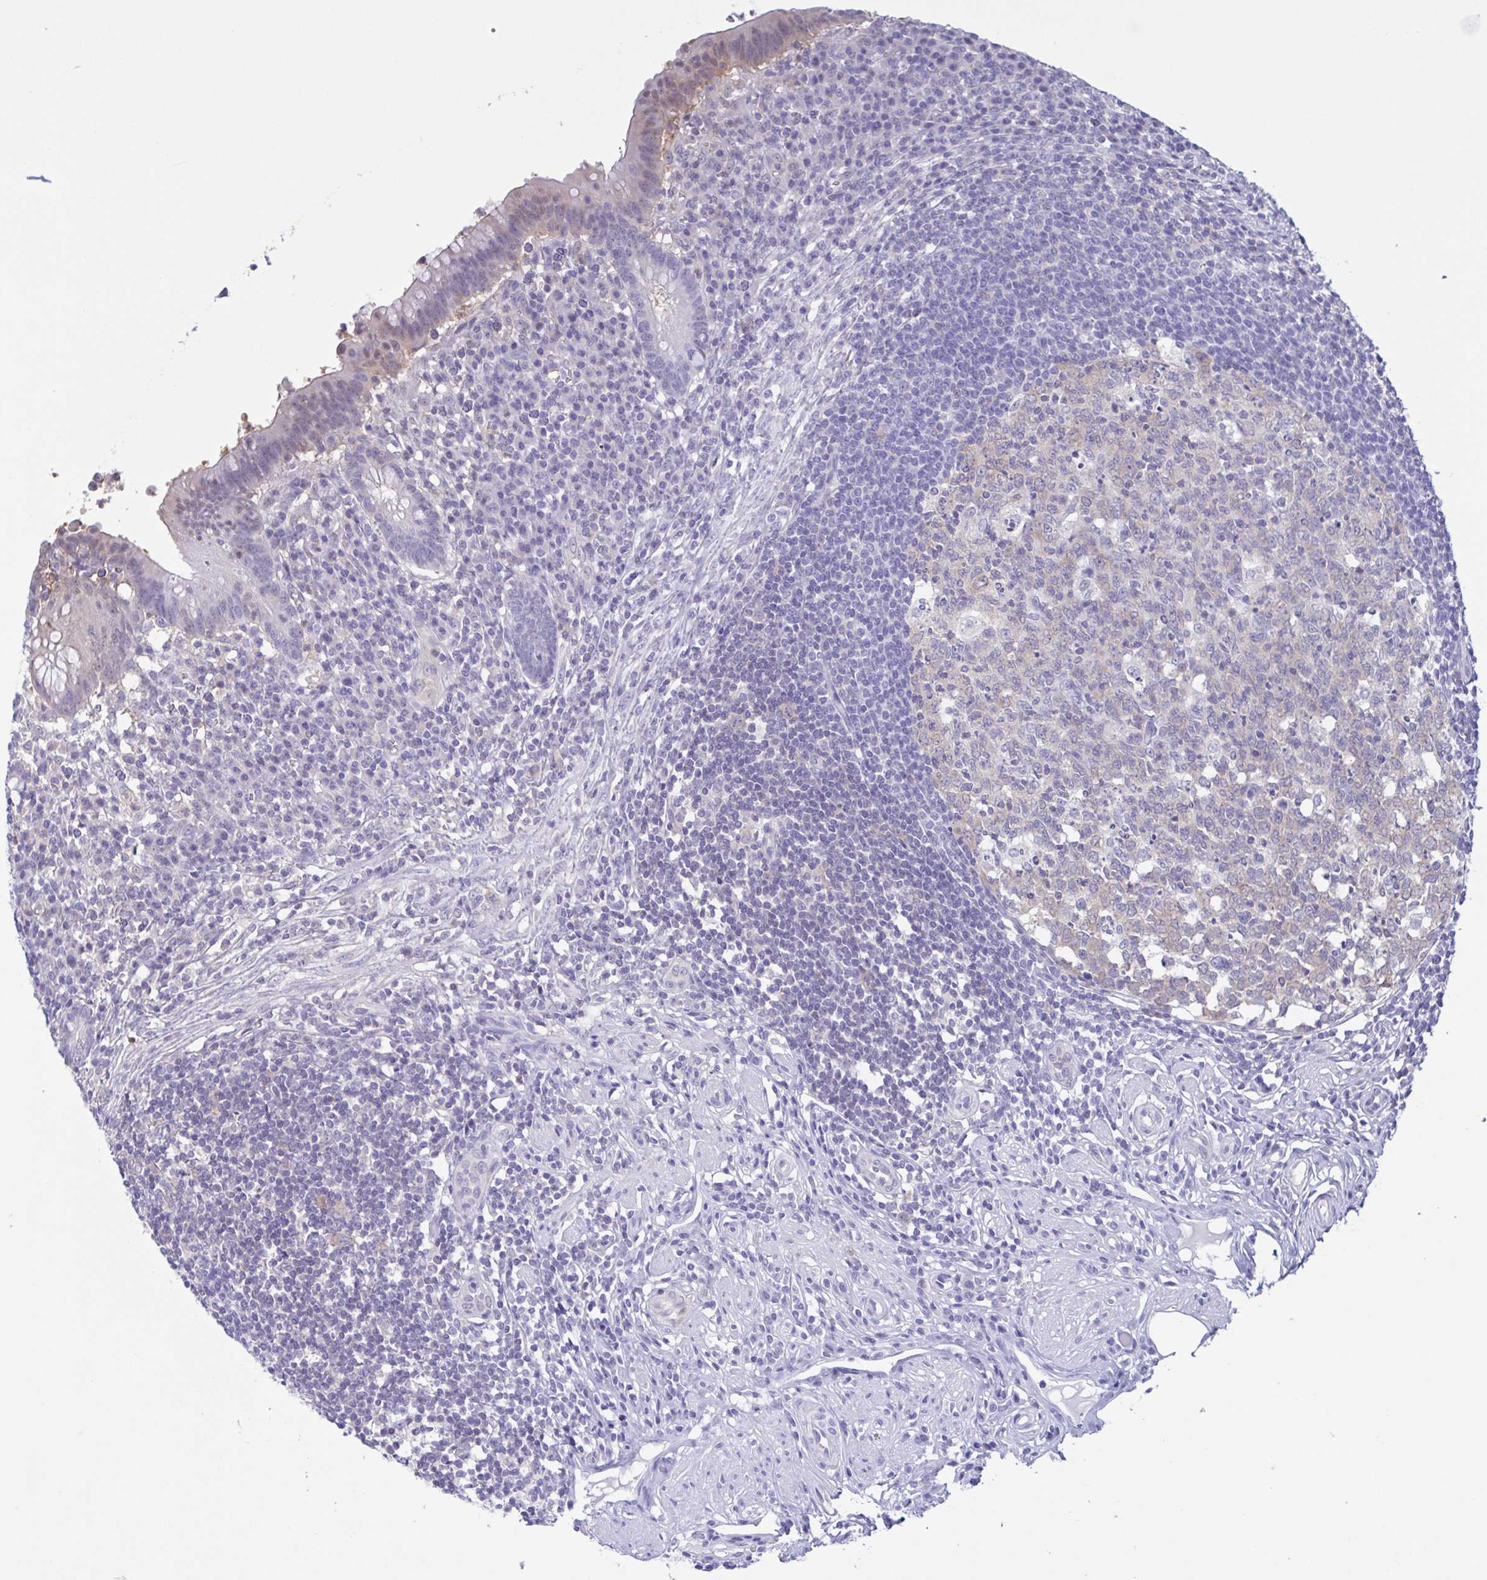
{"staining": {"intensity": "weak", "quantity": "<25%", "location": "cytoplasmic/membranous"}, "tissue": "appendix", "cell_type": "Glandular cells", "image_type": "normal", "snomed": [{"axis": "morphology", "description": "Normal tissue, NOS"}, {"axis": "topography", "description": "Appendix"}], "caption": "Immunohistochemistry (IHC) of benign human appendix exhibits no staining in glandular cells. Nuclei are stained in blue.", "gene": "LDHC", "patient": {"sex": "female", "age": 56}}